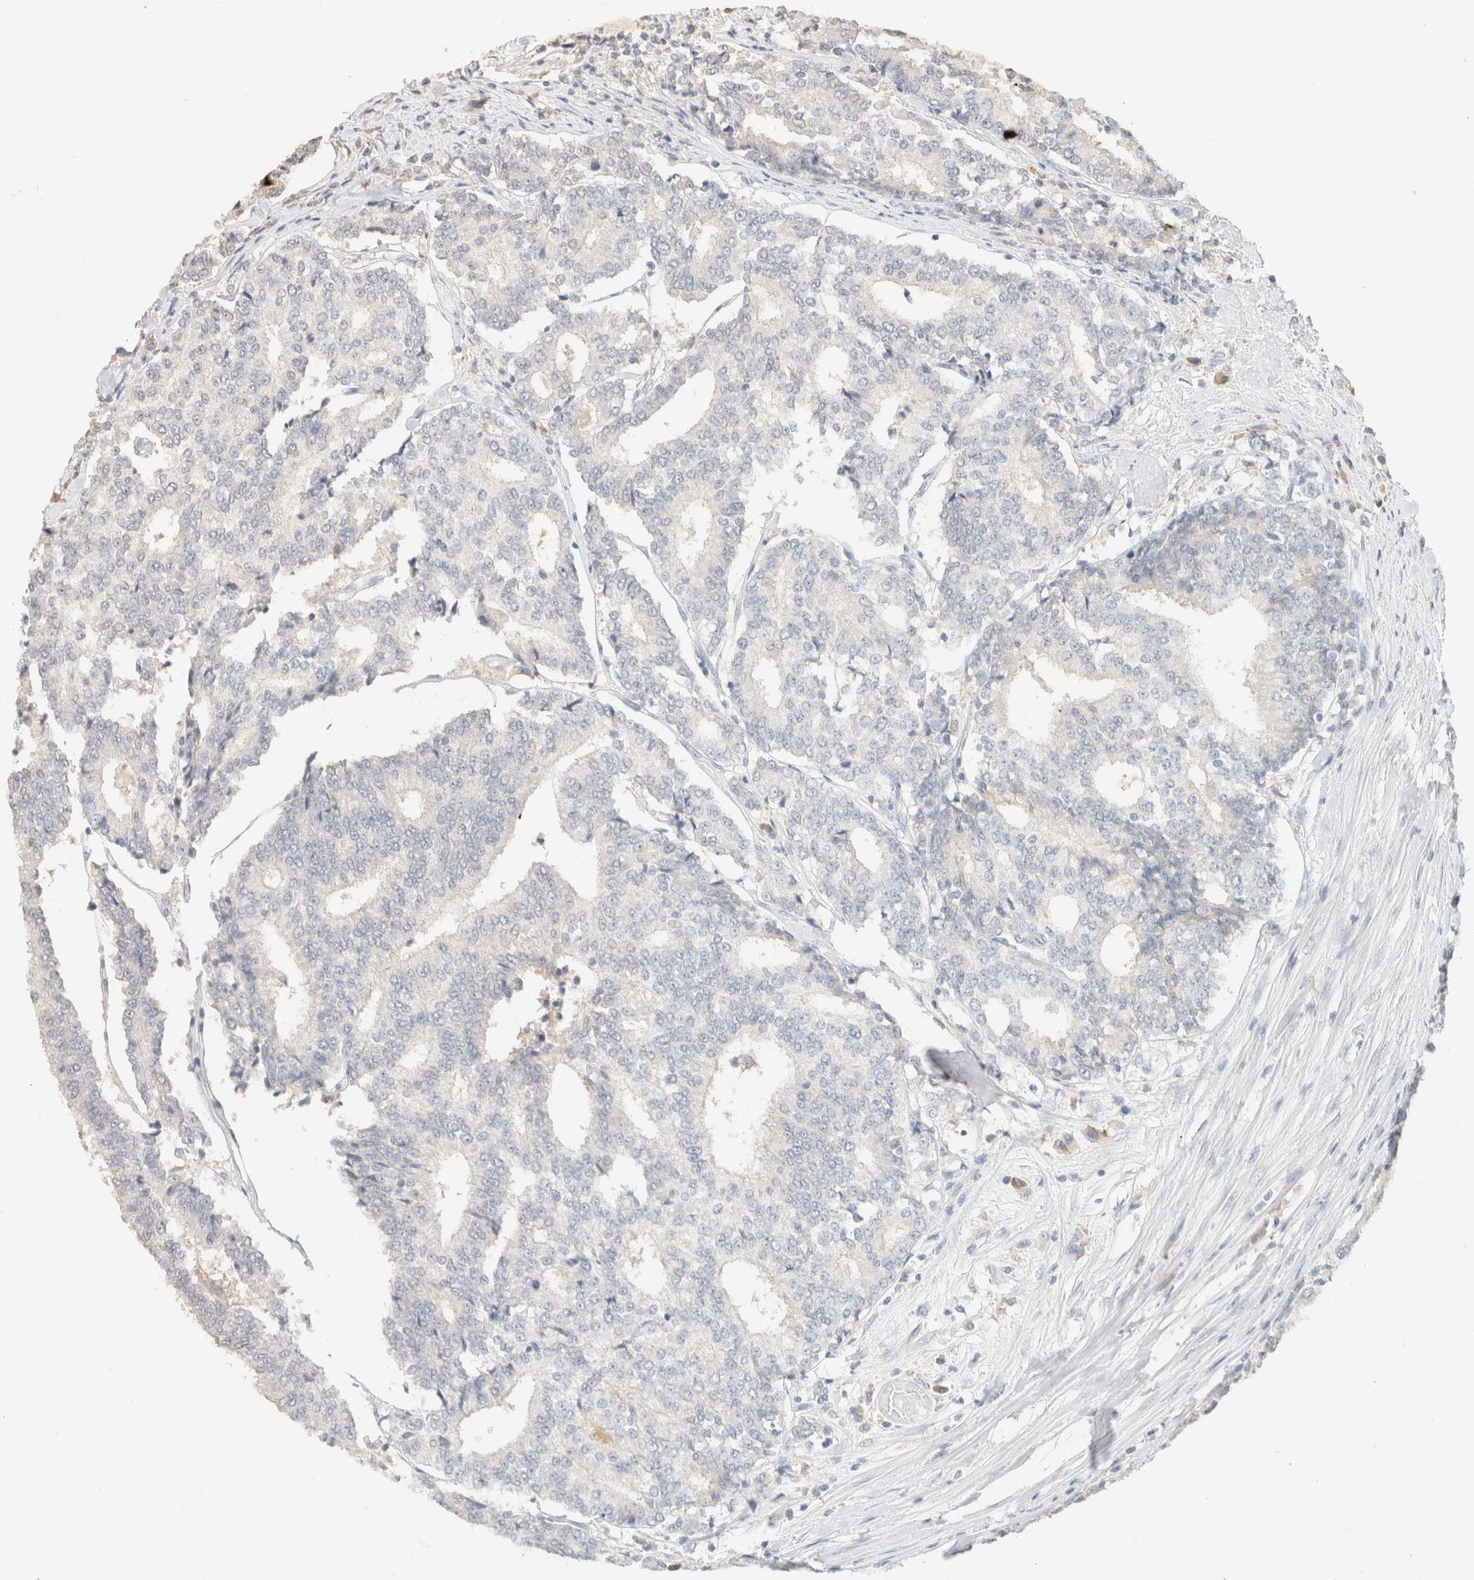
{"staining": {"intensity": "negative", "quantity": "none", "location": "none"}, "tissue": "prostate cancer", "cell_type": "Tumor cells", "image_type": "cancer", "snomed": [{"axis": "morphology", "description": "Normal tissue, NOS"}, {"axis": "morphology", "description": "Adenocarcinoma, High grade"}, {"axis": "topography", "description": "Prostate"}, {"axis": "topography", "description": "Seminal veicle"}], "caption": "Tumor cells are negative for brown protein staining in prostate cancer (adenocarcinoma (high-grade)). (Stains: DAB IHC with hematoxylin counter stain, Microscopy: brightfield microscopy at high magnification).", "gene": "CPA1", "patient": {"sex": "male", "age": 55}}